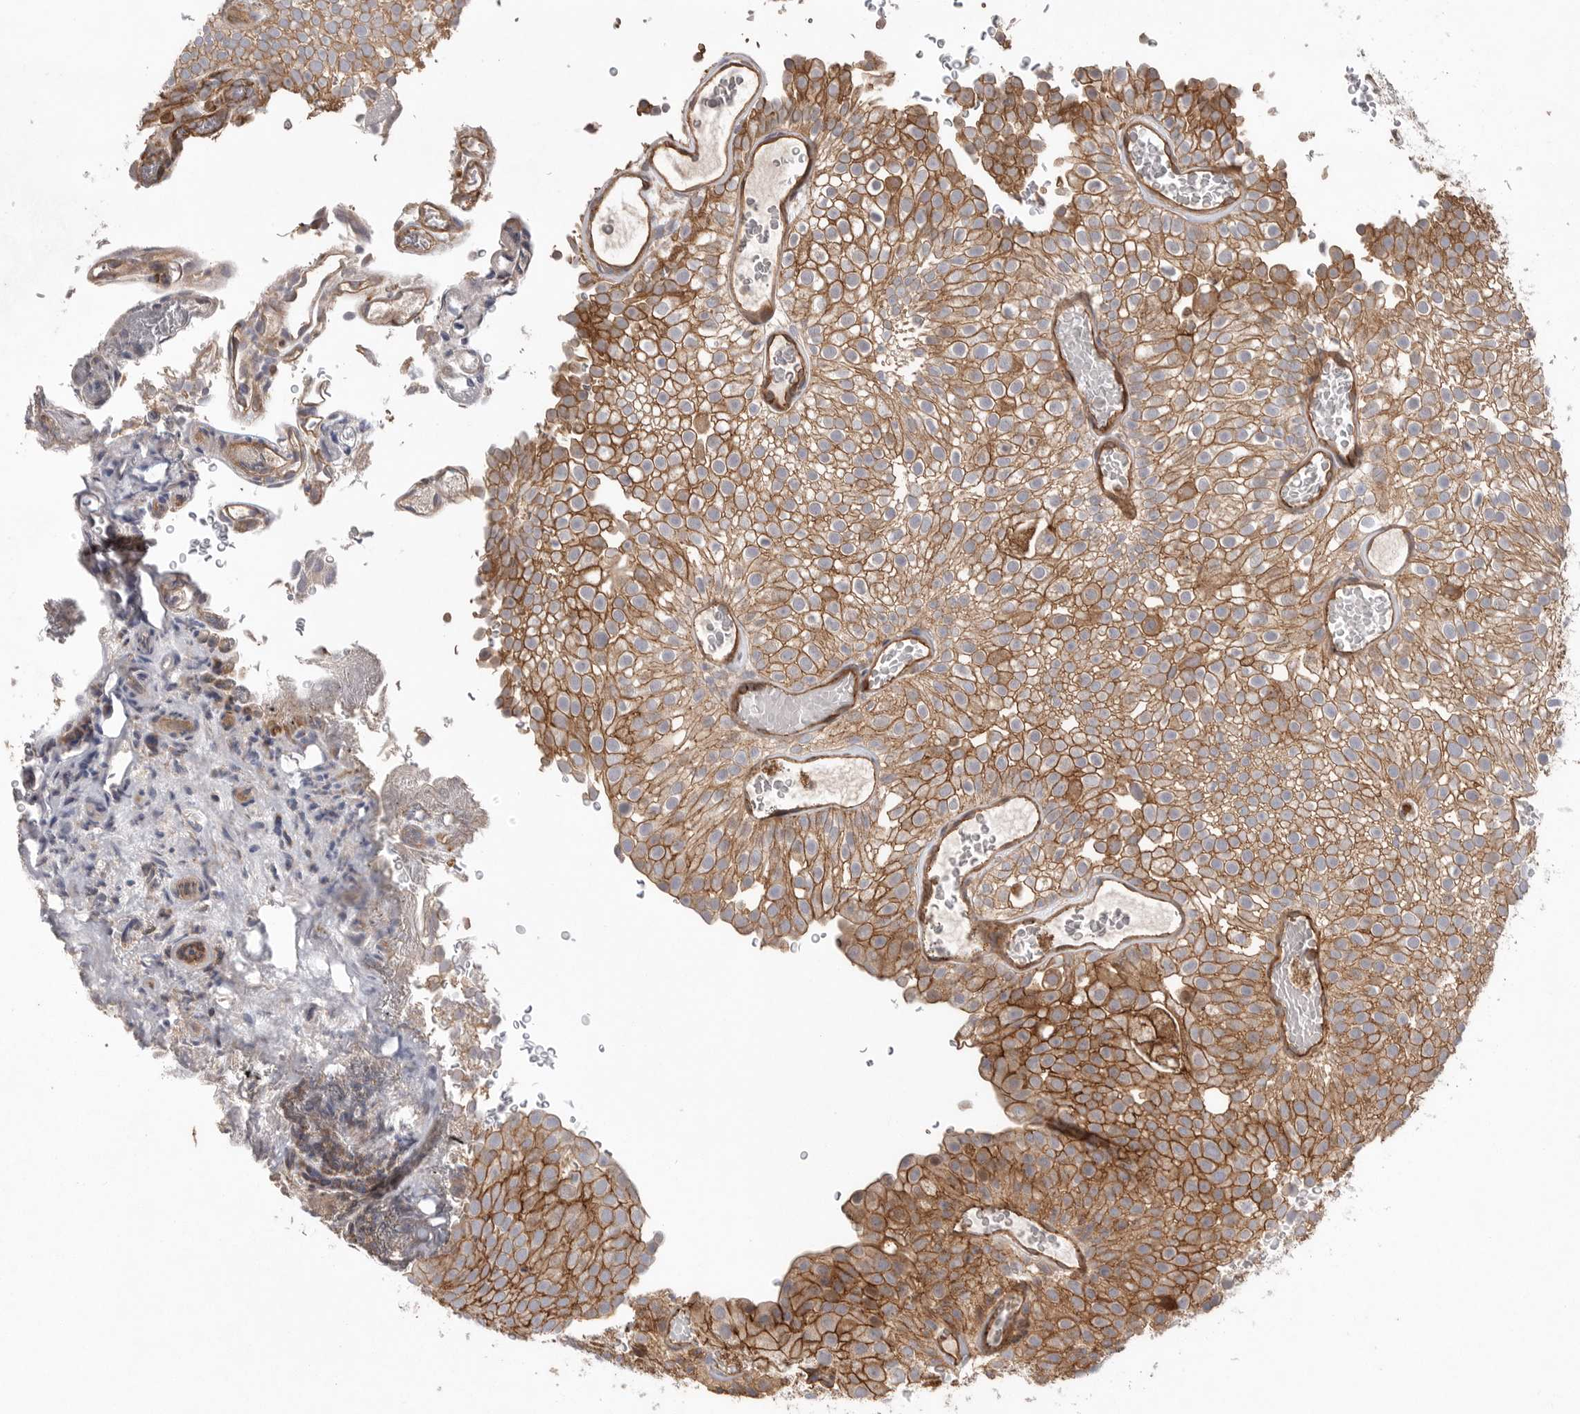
{"staining": {"intensity": "moderate", "quantity": ">75%", "location": "cytoplasmic/membranous"}, "tissue": "urothelial cancer", "cell_type": "Tumor cells", "image_type": "cancer", "snomed": [{"axis": "morphology", "description": "Urothelial carcinoma, Low grade"}, {"axis": "topography", "description": "Urinary bladder"}], "caption": "Immunohistochemical staining of human urothelial cancer exhibits moderate cytoplasmic/membranous protein expression in approximately >75% of tumor cells. (brown staining indicates protein expression, while blue staining denotes nuclei).", "gene": "PRKCH", "patient": {"sex": "male", "age": 78}}